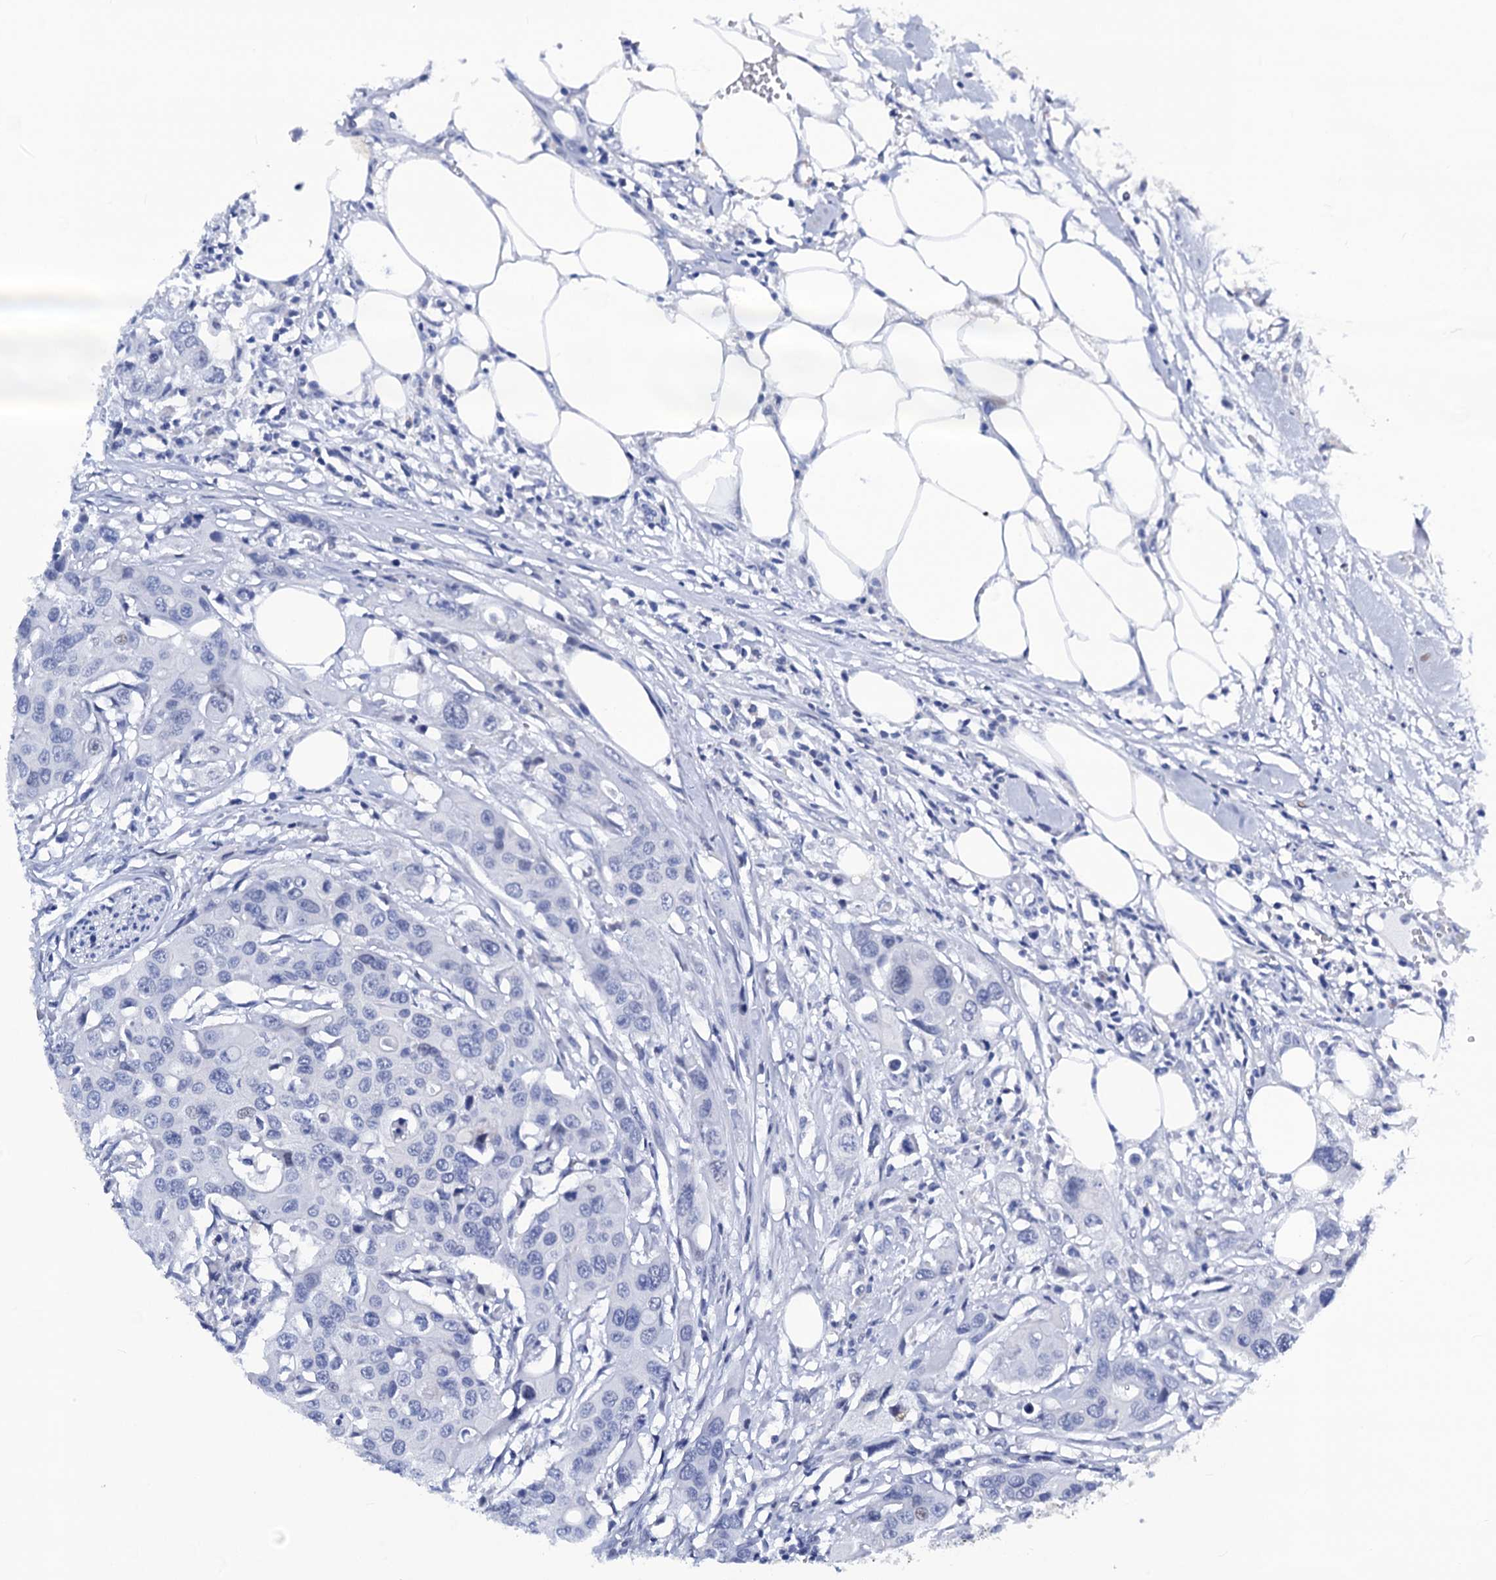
{"staining": {"intensity": "negative", "quantity": "none", "location": "none"}, "tissue": "colorectal cancer", "cell_type": "Tumor cells", "image_type": "cancer", "snomed": [{"axis": "morphology", "description": "Adenocarcinoma, NOS"}, {"axis": "topography", "description": "Colon"}], "caption": "Tumor cells show no significant positivity in colorectal cancer (adenocarcinoma).", "gene": "LRRC30", "patient": {"sex": "male", "age": 77}}